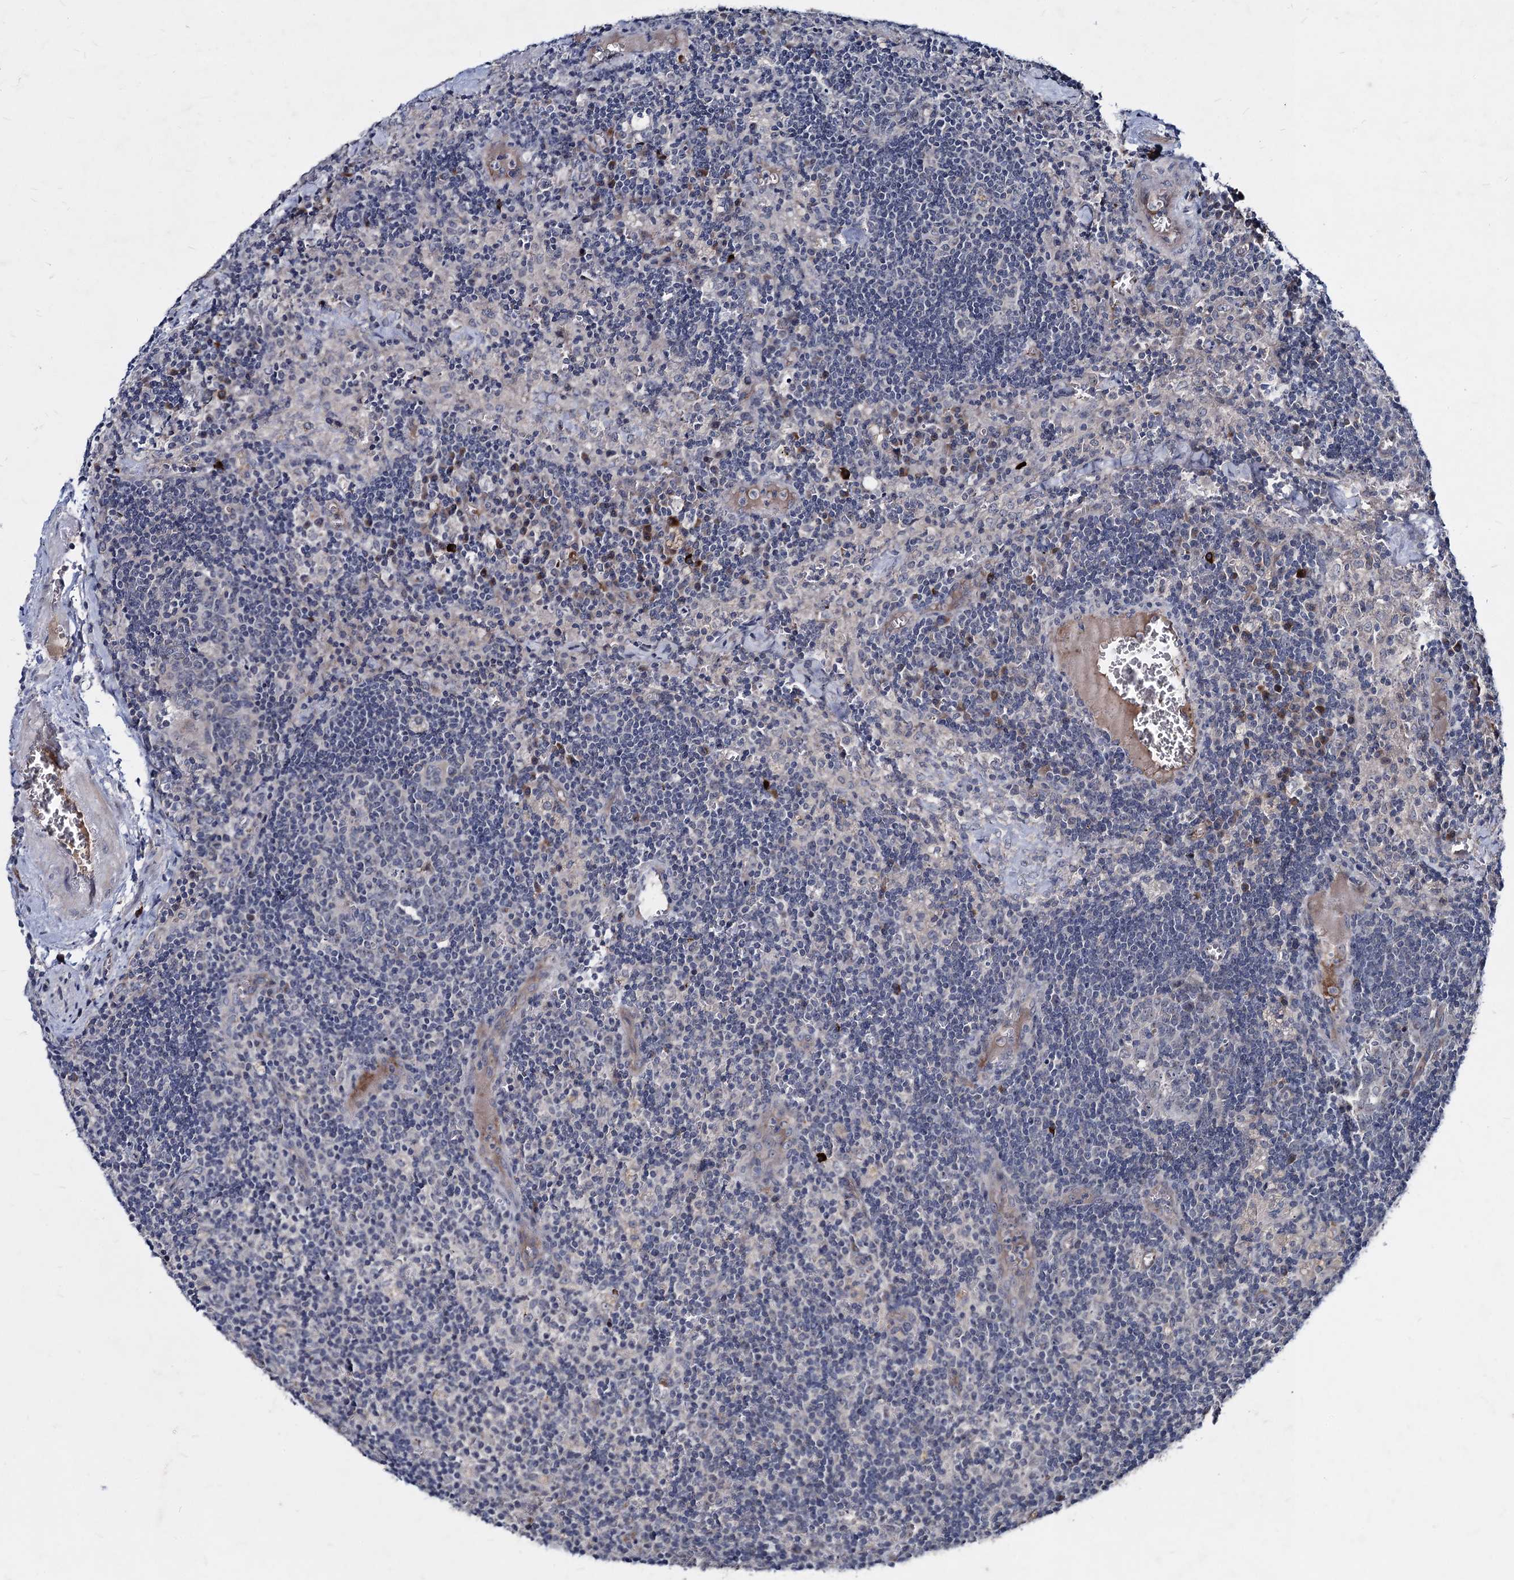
{"staining": {"intensity": "weak", "quantity": "<25%", "location": "cytoplasmic/membranous"}, "tissue": "lymph node", "cell_type": "Germinal center cells", "image_type": "normal", "snomed": [{"axis": "morphology", "description": "Normal tissue, NOS"}, {"axis": "topography", "description": "Lymph node"}], "caption": "High power microscopy micrograph of an immunohistochemistry image of unremarkable lymph node, revealing no significant staining in germinal center cells.", "gene": "RNF6", "patient": {"sex": "male", "age": 58}}